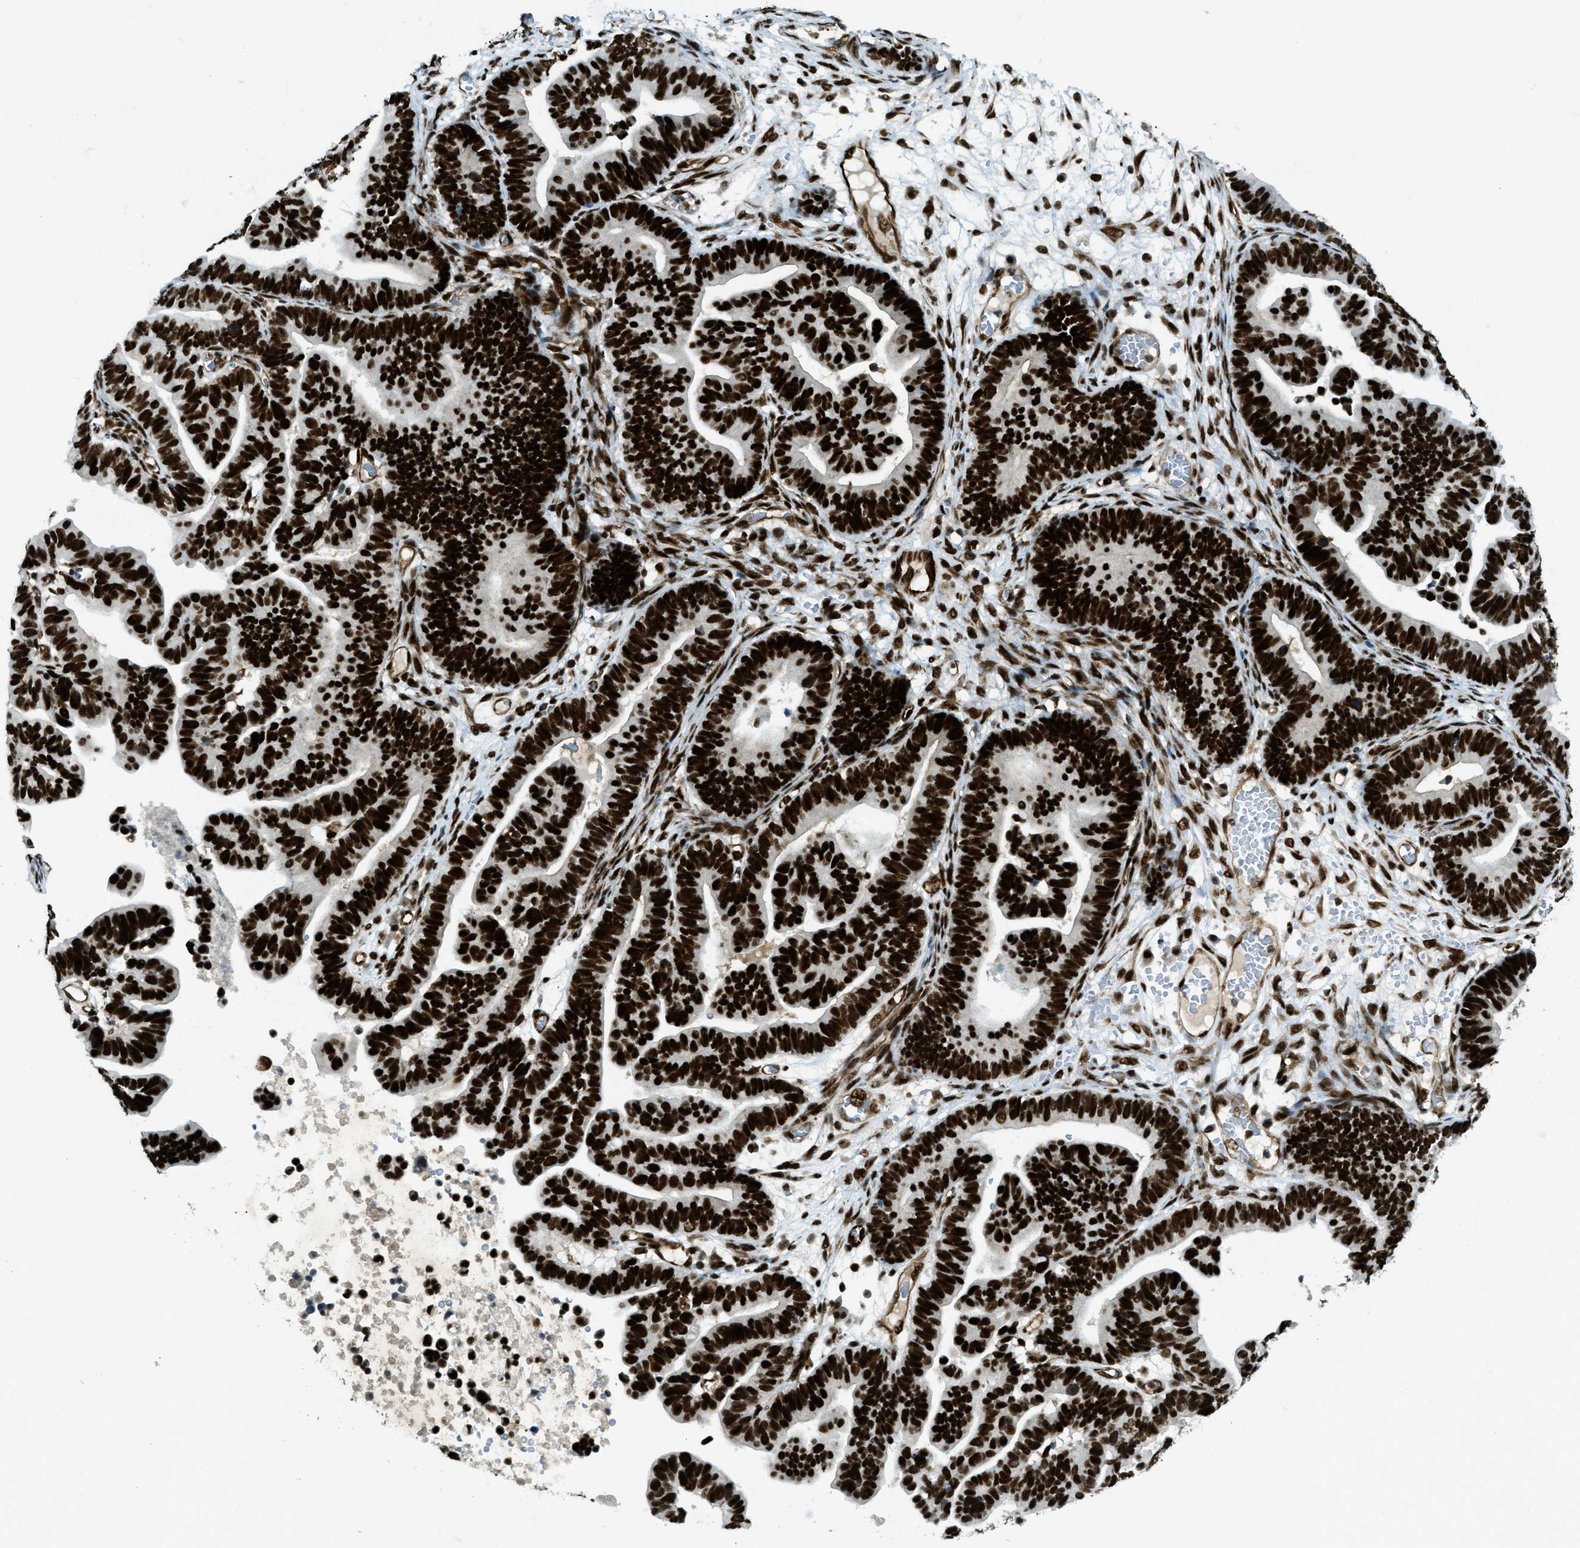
{"staining": {"intensity": "strong", "quantity": ">75%", "location": "nuclear"}, "tissue": "ovarian cancer", "cell_type": "Tumor cells", "image_type": "cancer", "snomed": [{"axis": "morphology", "description": "Cystadenocarcinoma, serous, NOS"}, {"axis": "topography", "description": "Ovary"}], "caption": "The histopathology image demonstrates staining of ovarian cancer (serous cystadenocarcinoma), revealing strong nuclear protein expression (brown color) within tumor cells.", "gene": "ZFR", "patient": {"sex": "female", "age": 56}}